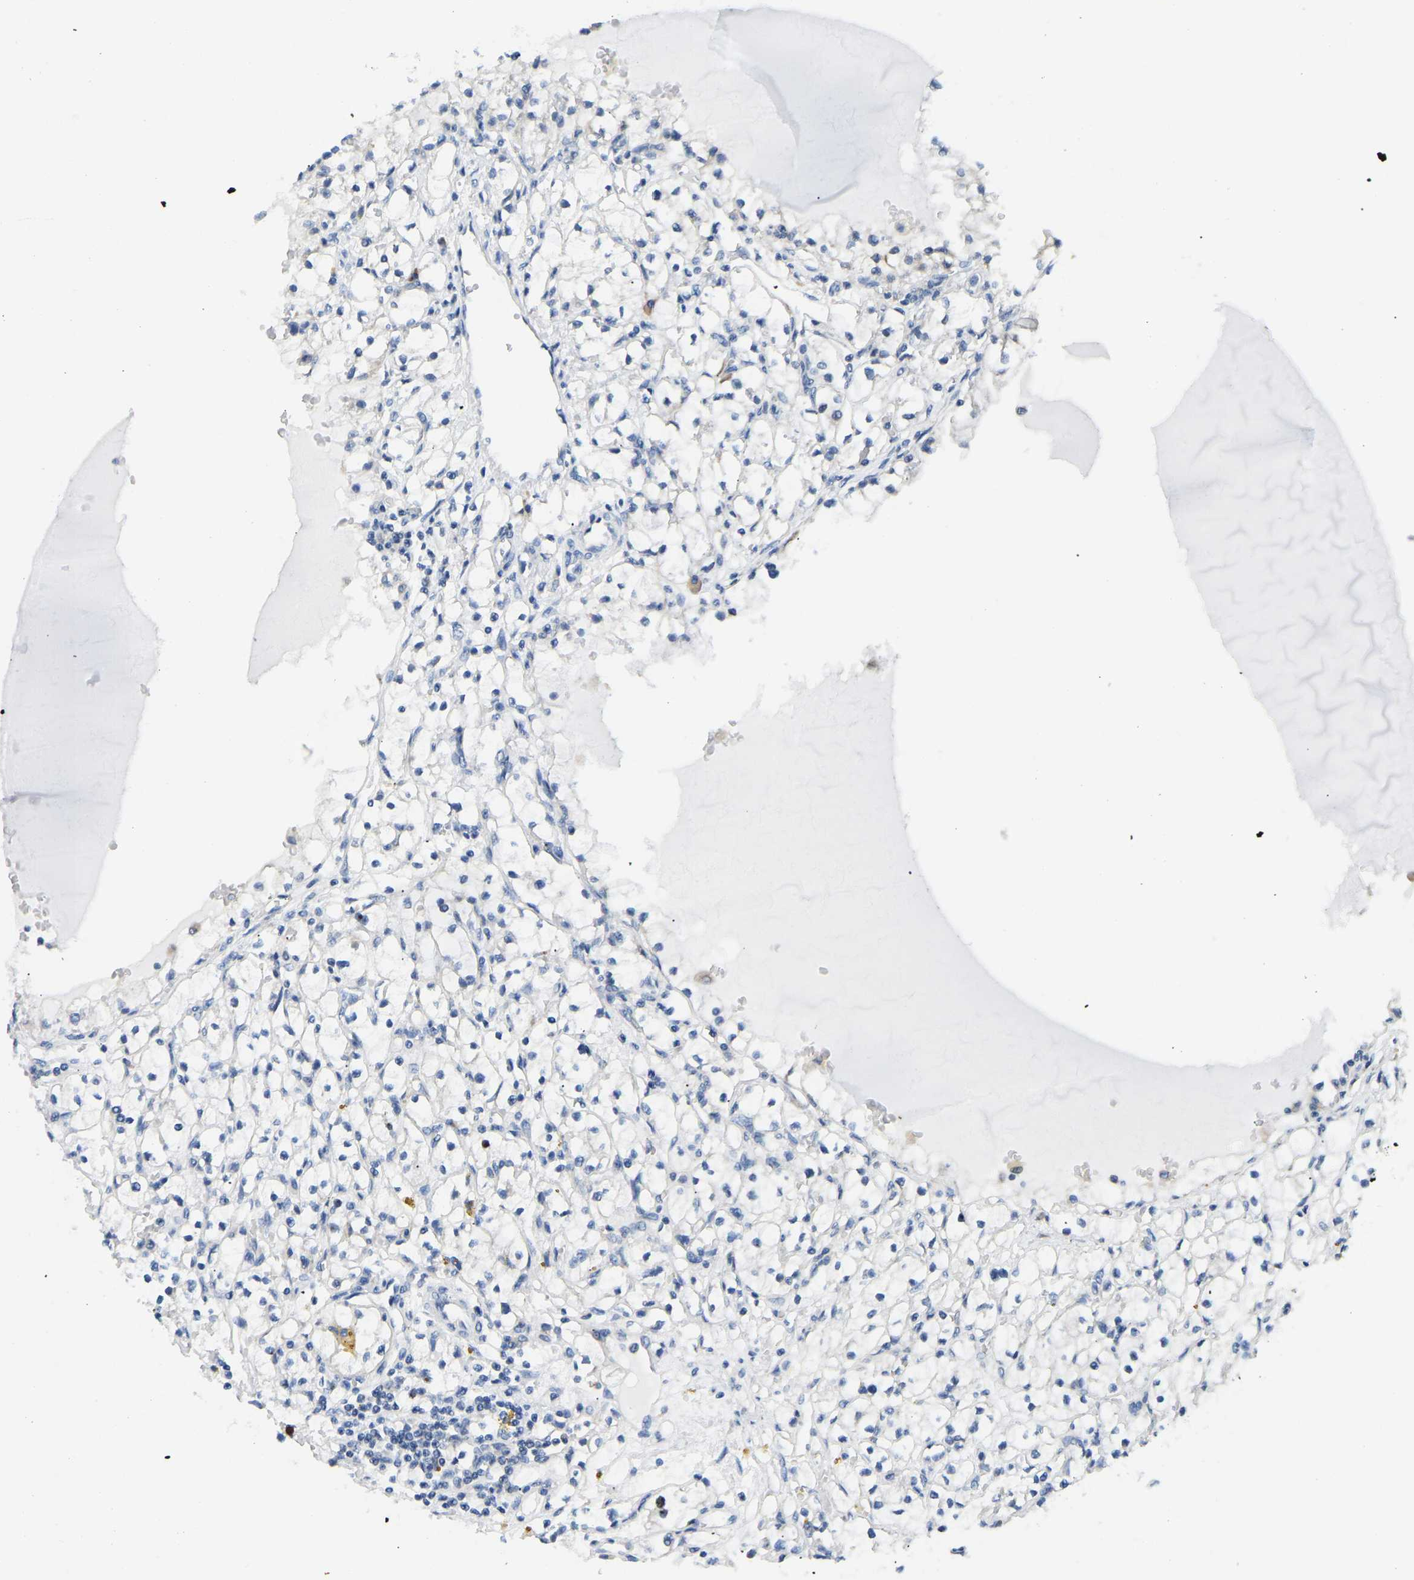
{"staining": {"intensity": "negative", "quantity": "none", "location": "none"}, "tissue": "renal cancer", "cell_type": "Tumor cells", "image_type": "cancer", "snomed": [{"axis": "morphology", "description": "Adenocarcinoma, NOS"}, {"axis": "topography", "description": "Kidney"}], "caption": "Immunohistochemistry photomicrograph of renal adenocarcinoma stained for a protein (brown), which displays no positivity in tumor cells.", "gene": "VRK1", "patient": {"sex": "male", "age": 56}}